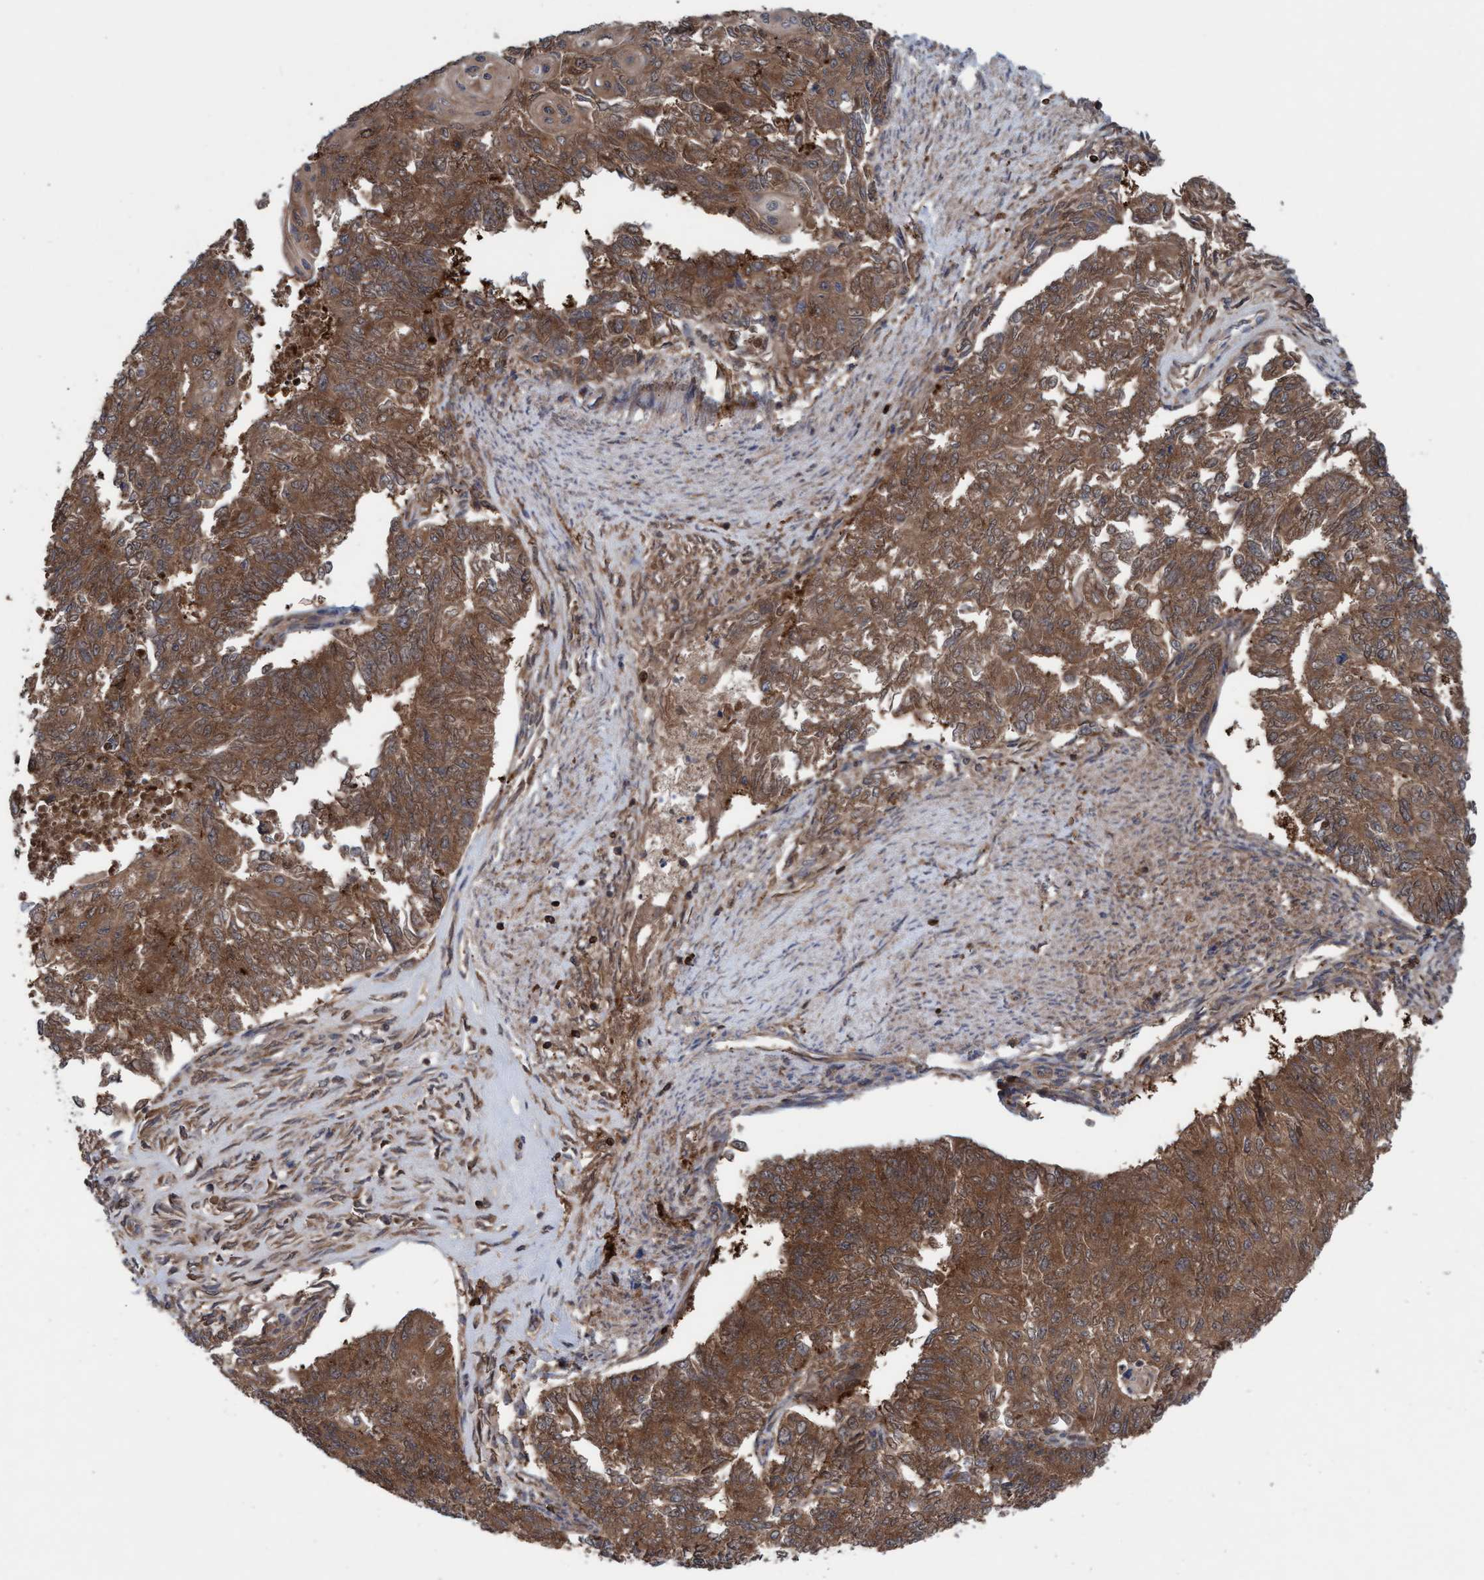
{"staining": {"intensity": "moderate", "quantity": ">75%", "location": "cytoplasmic/membranous"}, "tissue": "endometrial cancer", "cell_type": "Tumor cells", "image_type": "cancer", "snomed": [{"axis": "morphology", "description": "Adenocarcinoma, NOS"}, {"axis": "topography", "description": "Endometrium"}], "caption": "IHC (DAB (3,3'-diaminobenzidine)) staining of endometrial cancer (adenocarcinoma) reveals moderate cytoplasmic/membranous protein staining in about >75% of tumor cells. (brown staining indicates protein expression, while blue staining denotes nuclei).", "gene": "GLOD4", "patient": {"sex": "female", "age": 32}}